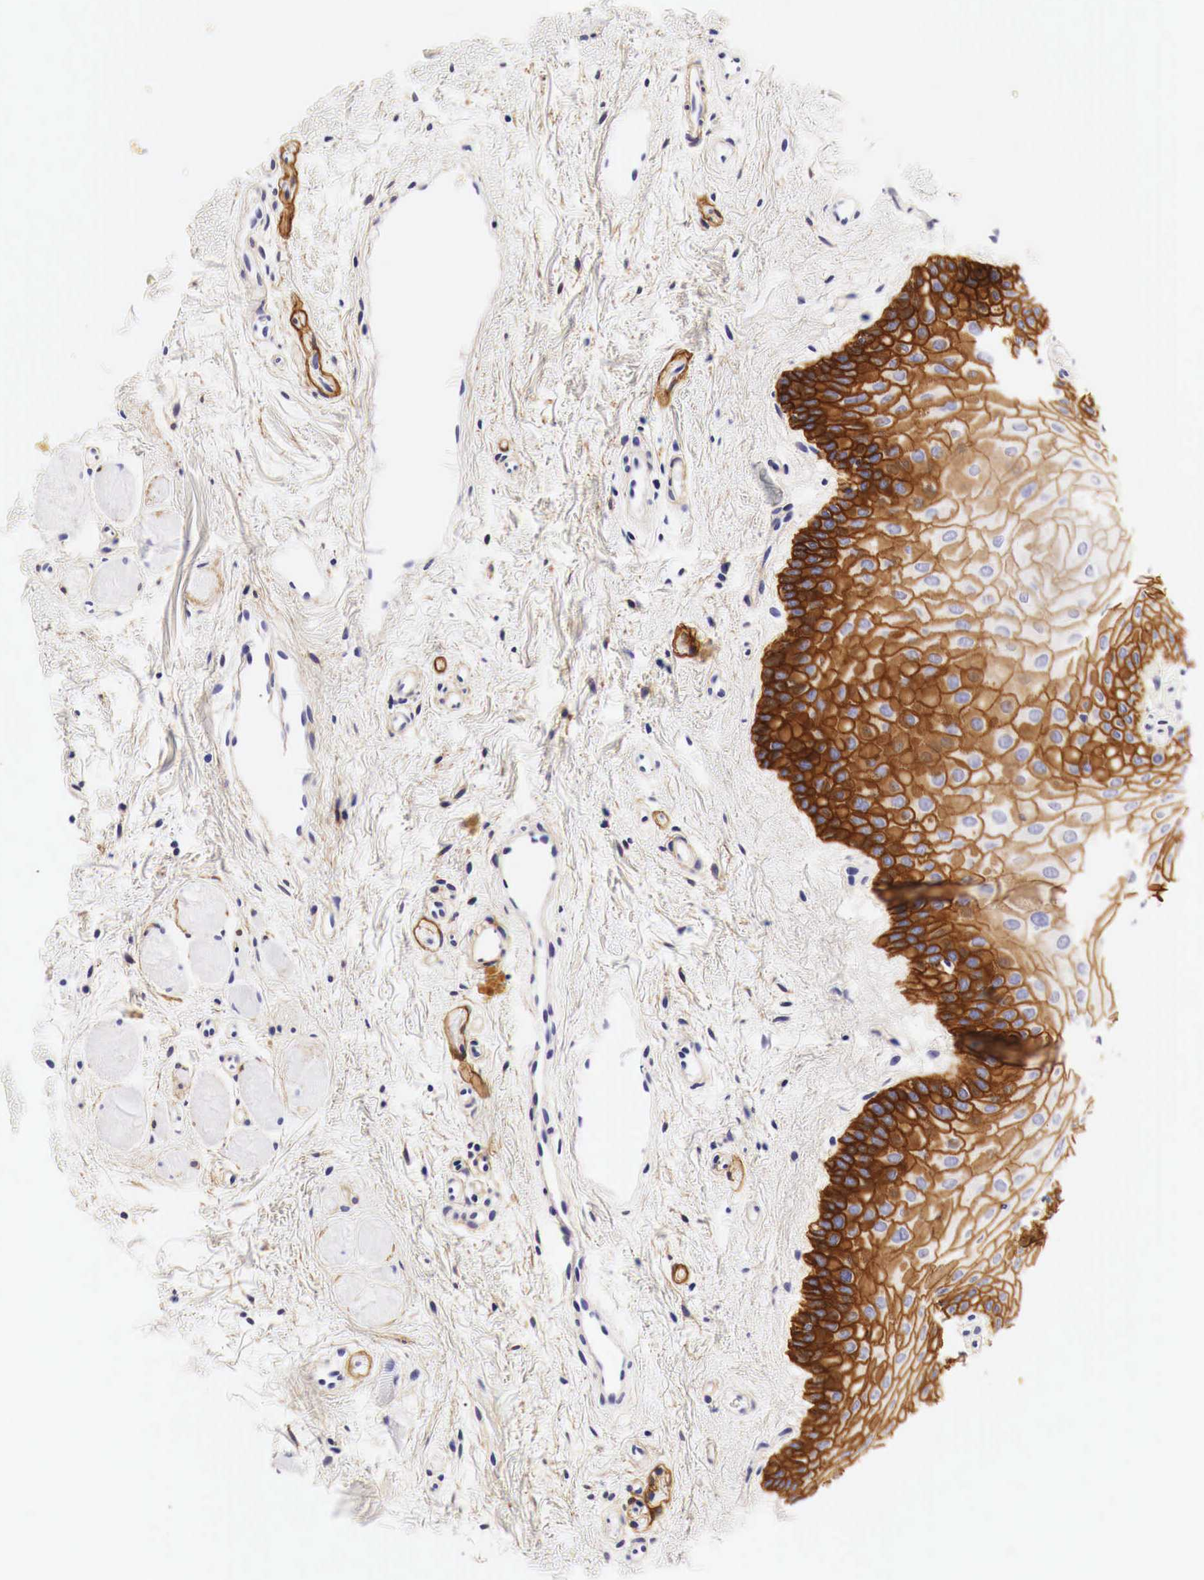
{"staining": {"intensity": "strong", "quantity": "25%-75%", "location": "cytoplasmic/membranous"}, "tissue": "oral mucosa", "cell_type": "Squamous epithelial cells", "image_type": "normal", "snomed": [{"axis": "morphology", "description": "Normal tissue, NOS"}, {"axis": "topography", "description": "Oral tissue"}], "caption": "Oral mucosa stained with DAB IHC reveals high levels of strong cytoplasmic/membranous expression in approximately 25%-75% of squamous epithelial cells.", "gene": "EGFR", "patient": {"sex": "male", "age": 14}}